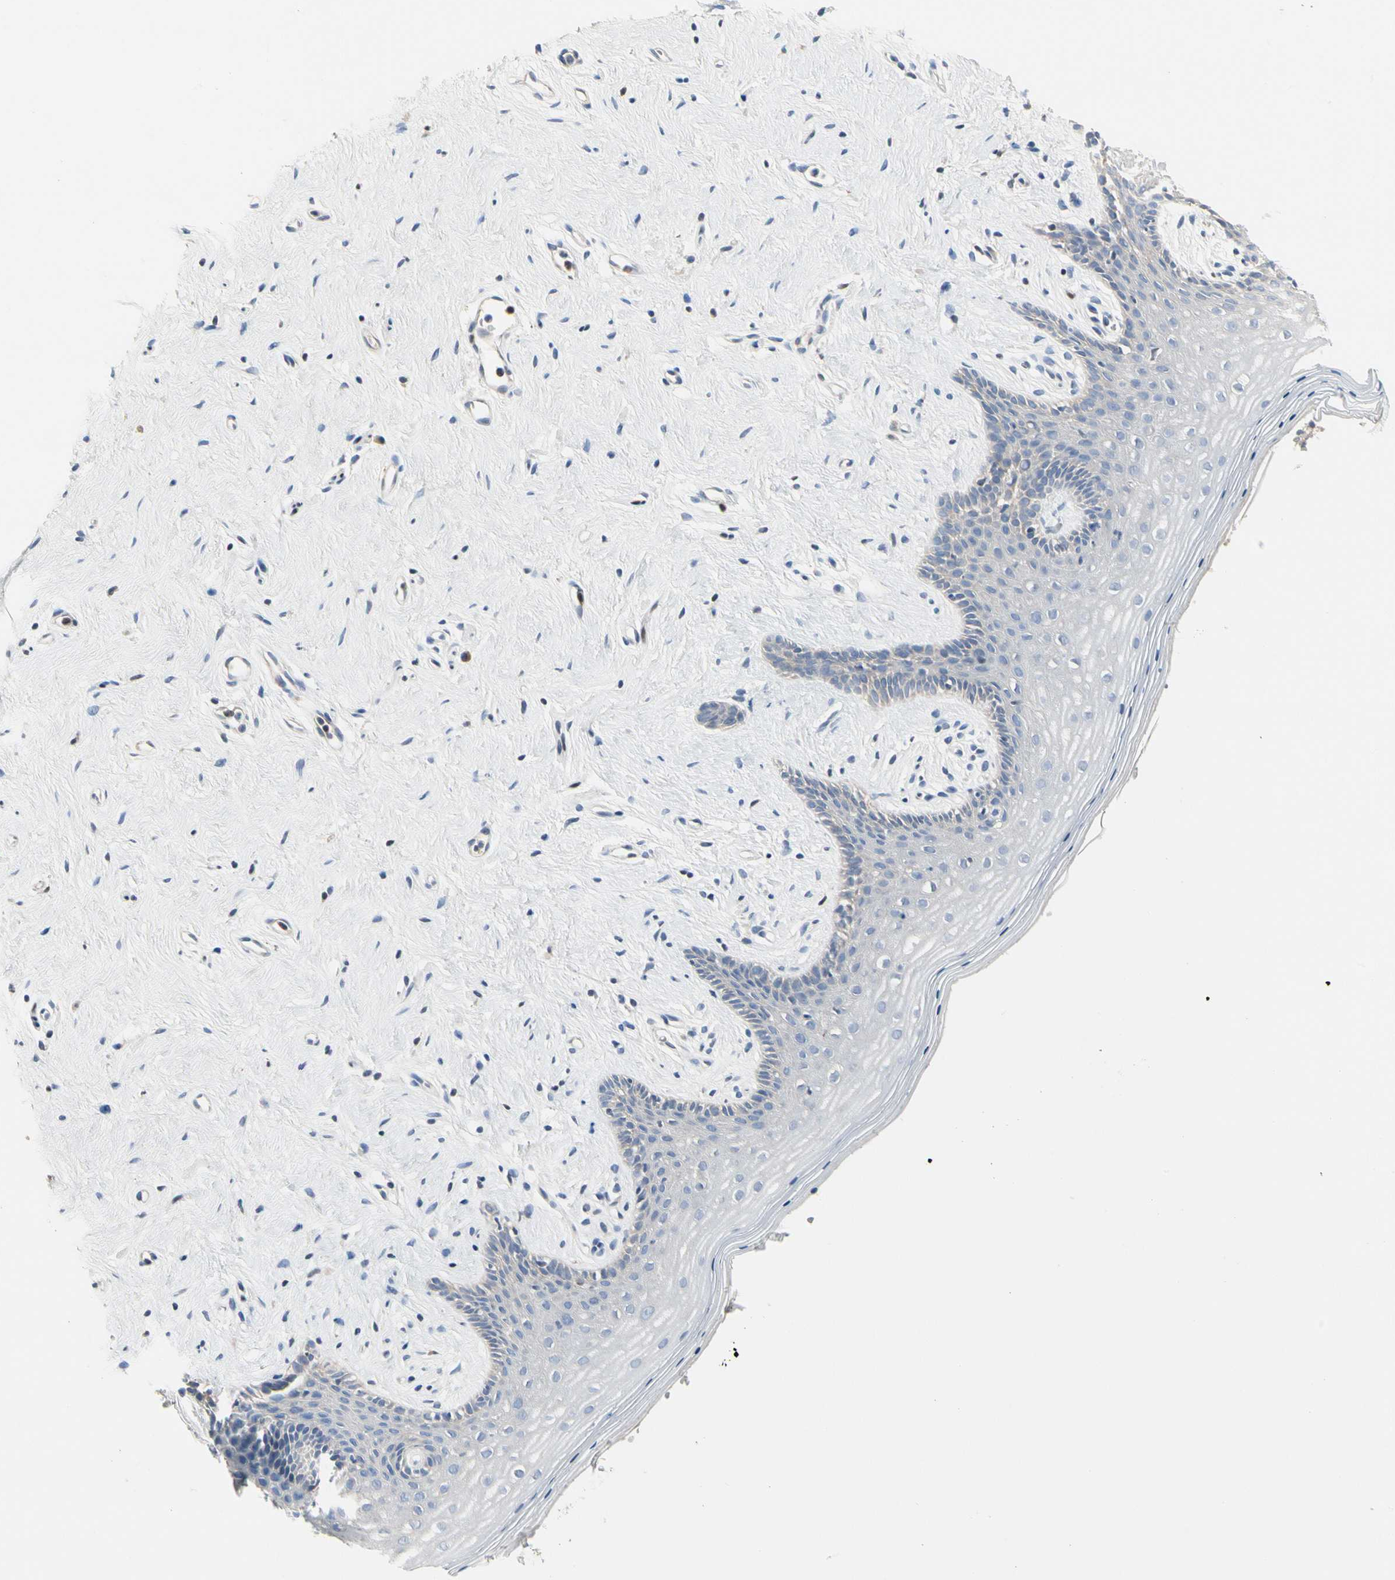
{"staining": {"intensity": "negative", "quantity": "none", "location": "none"}, "tissue": "vagina", "cell_type": "Squamous epithelial cells", "image_type": "normal", "snomed": [{"axis": "morphology", "description": "Normal tissue, NOS"}, {"axis": "topography", "description": "Vagina"}], "caption": "A high-resolution image shows IHC staining of unremarkable vagina, which displays no significant expression in squamous epithelial cells.", "gene": "ECRG4", "patient": {"sex": "female", "age": 44}}